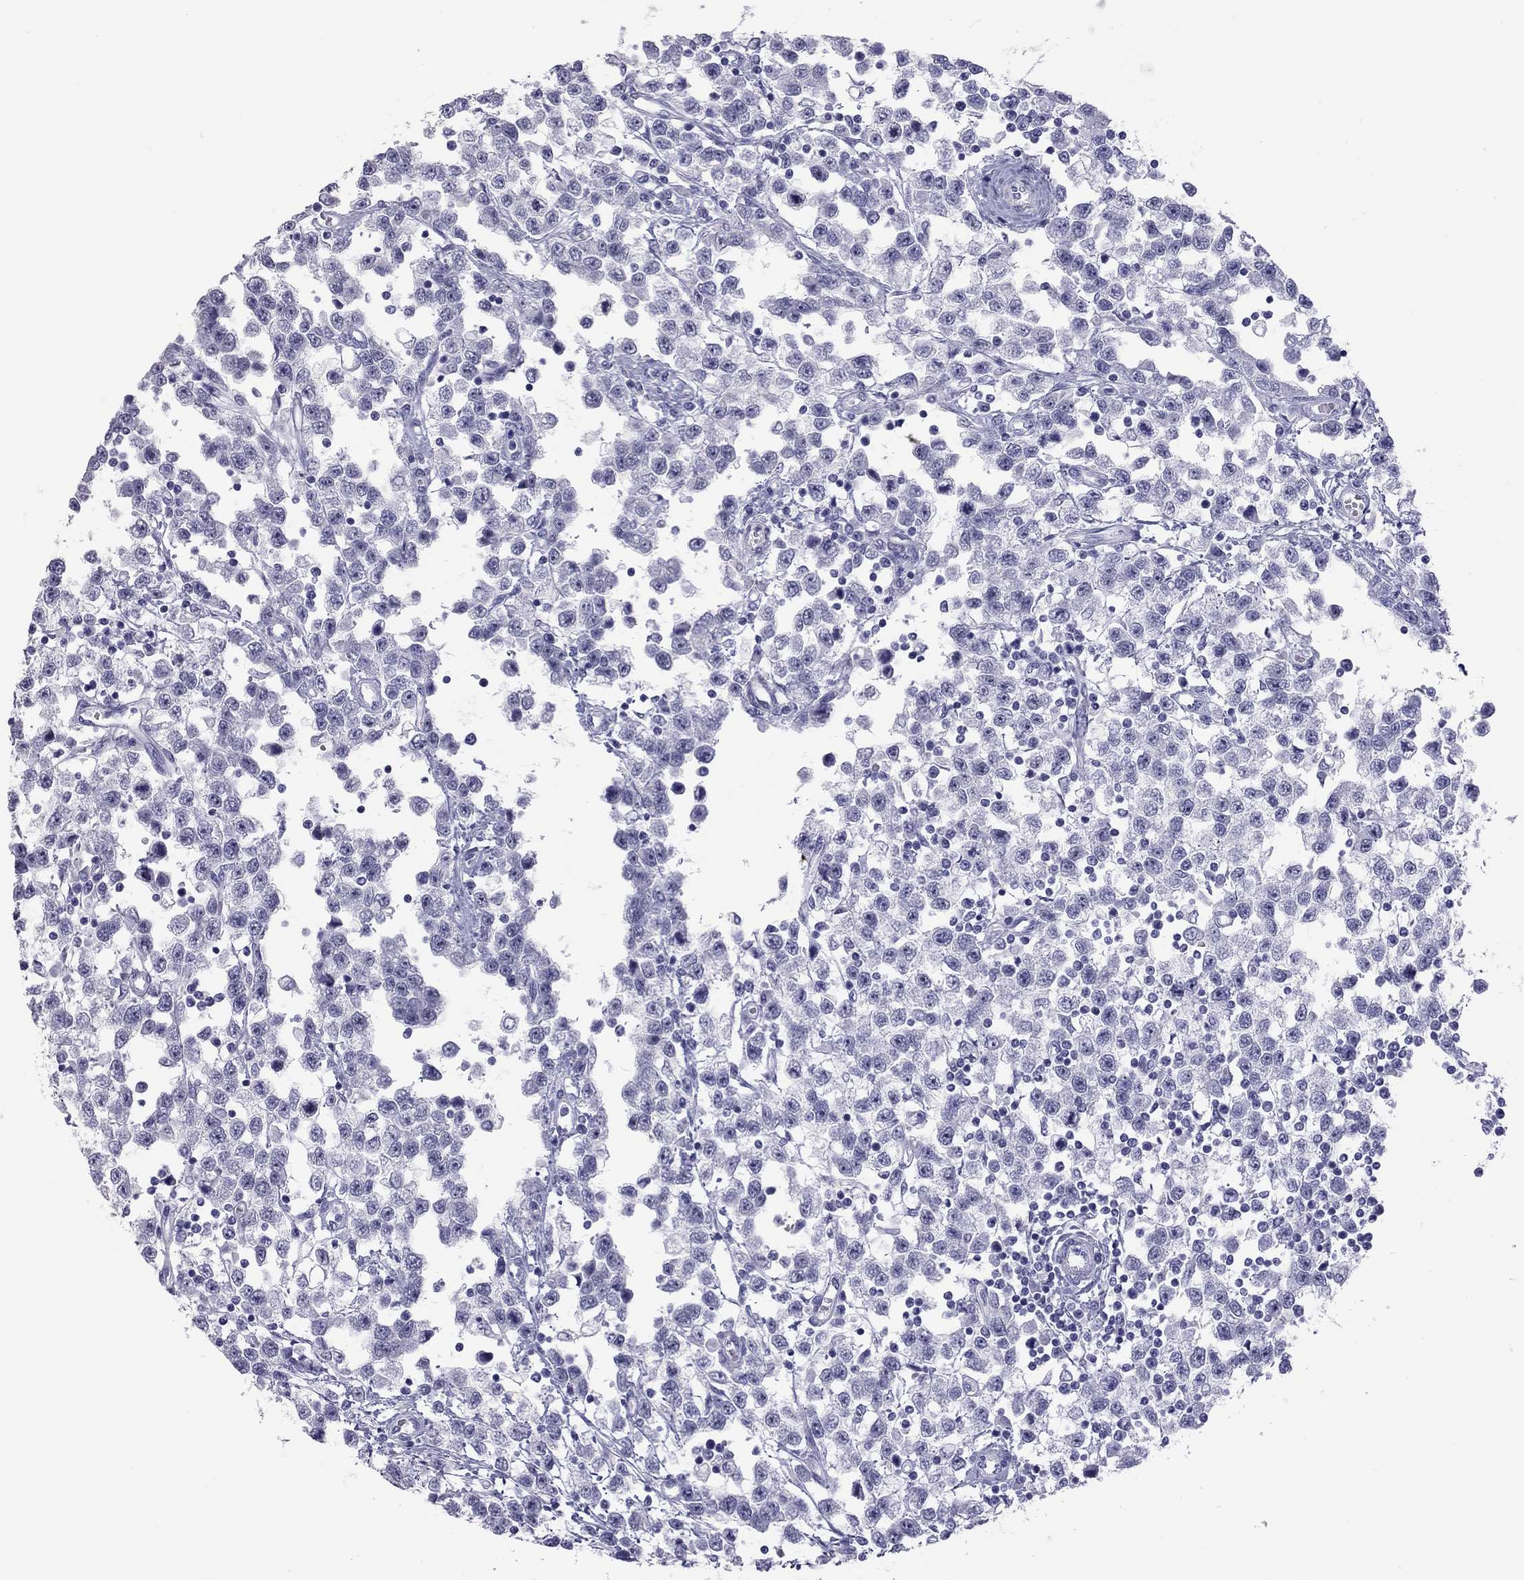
{"staining": {"intensity": "negative", "quantity": "none", "location": "none"}, "tissue": "testis cancer", "cell_type": "Tumor cells", "image_type": "cancer", "snomed": [{"axis": "morphology", "description": "Seminoma, NOS"}, {"axis": "topography", "description": "Testis"}], "caption": "Tumor cells show no significant protein staining in seminoma (testis).", "gene": "STAG3", "patient": {"sex": "male", "age": 34}}